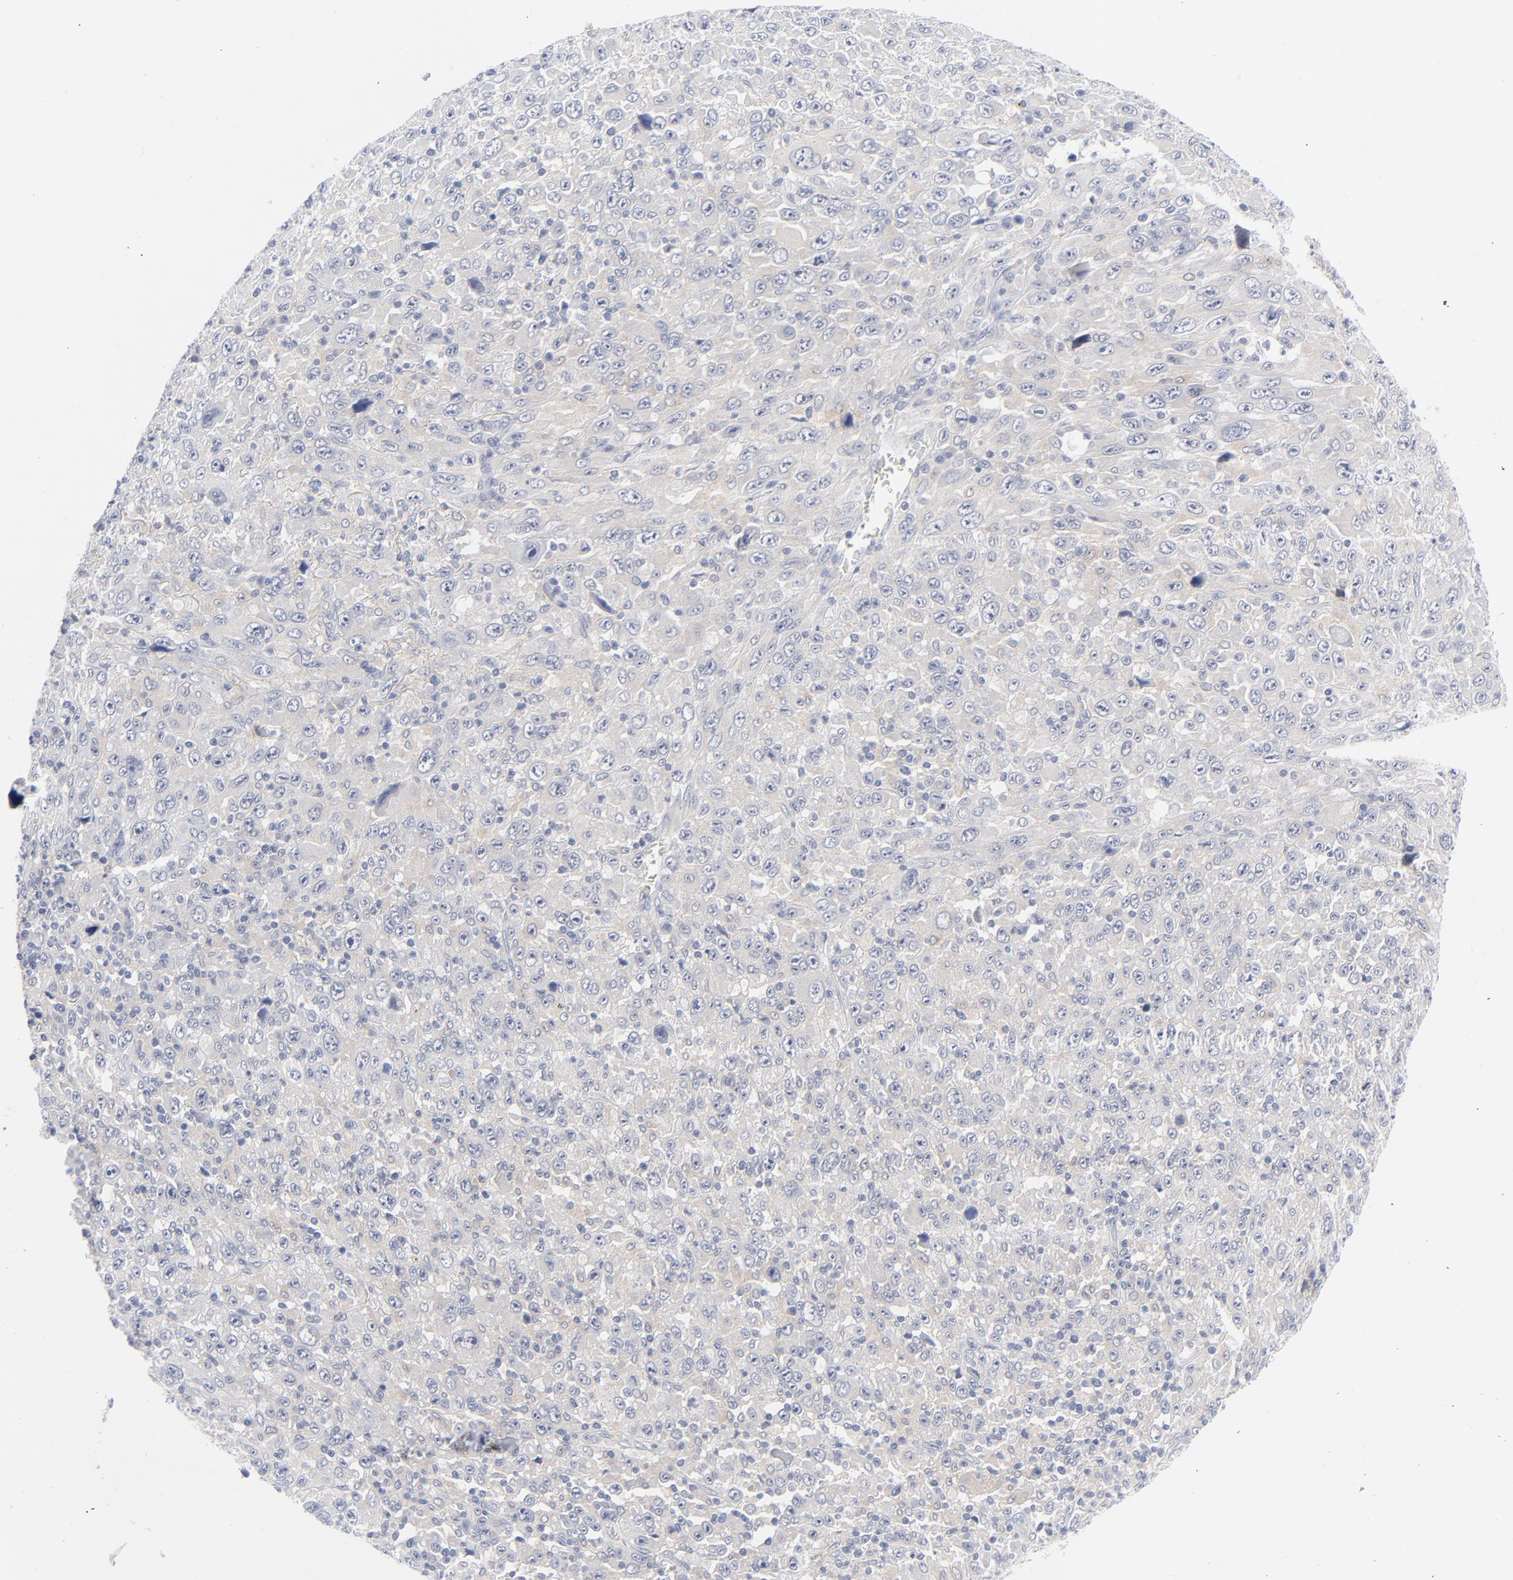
{"staining": {"intensity": "negative", "quantity": "none", "location": "none"}, "tissue": "melanoma", "cell_type": "Tumor cells", "image_type": "cancer", "snomed": [{"axis": "morphology", "description": "Malignant melanoma, Metastatic site"}, {"axis": "topography", "description": "Skin"}], "caption": "High power microscopy photomicrograph of an immunohistochemistry micrograph of melanoma, revealing no significant positivity in tumor cells. (Stains: DAB immunohistochemistry (IHC) with hematoxylin counter stain, Microscopy: brightfield microscopy at high magnification).", "gene": "CLEC4G", "patient": {"sex": "female", "age": 56}}